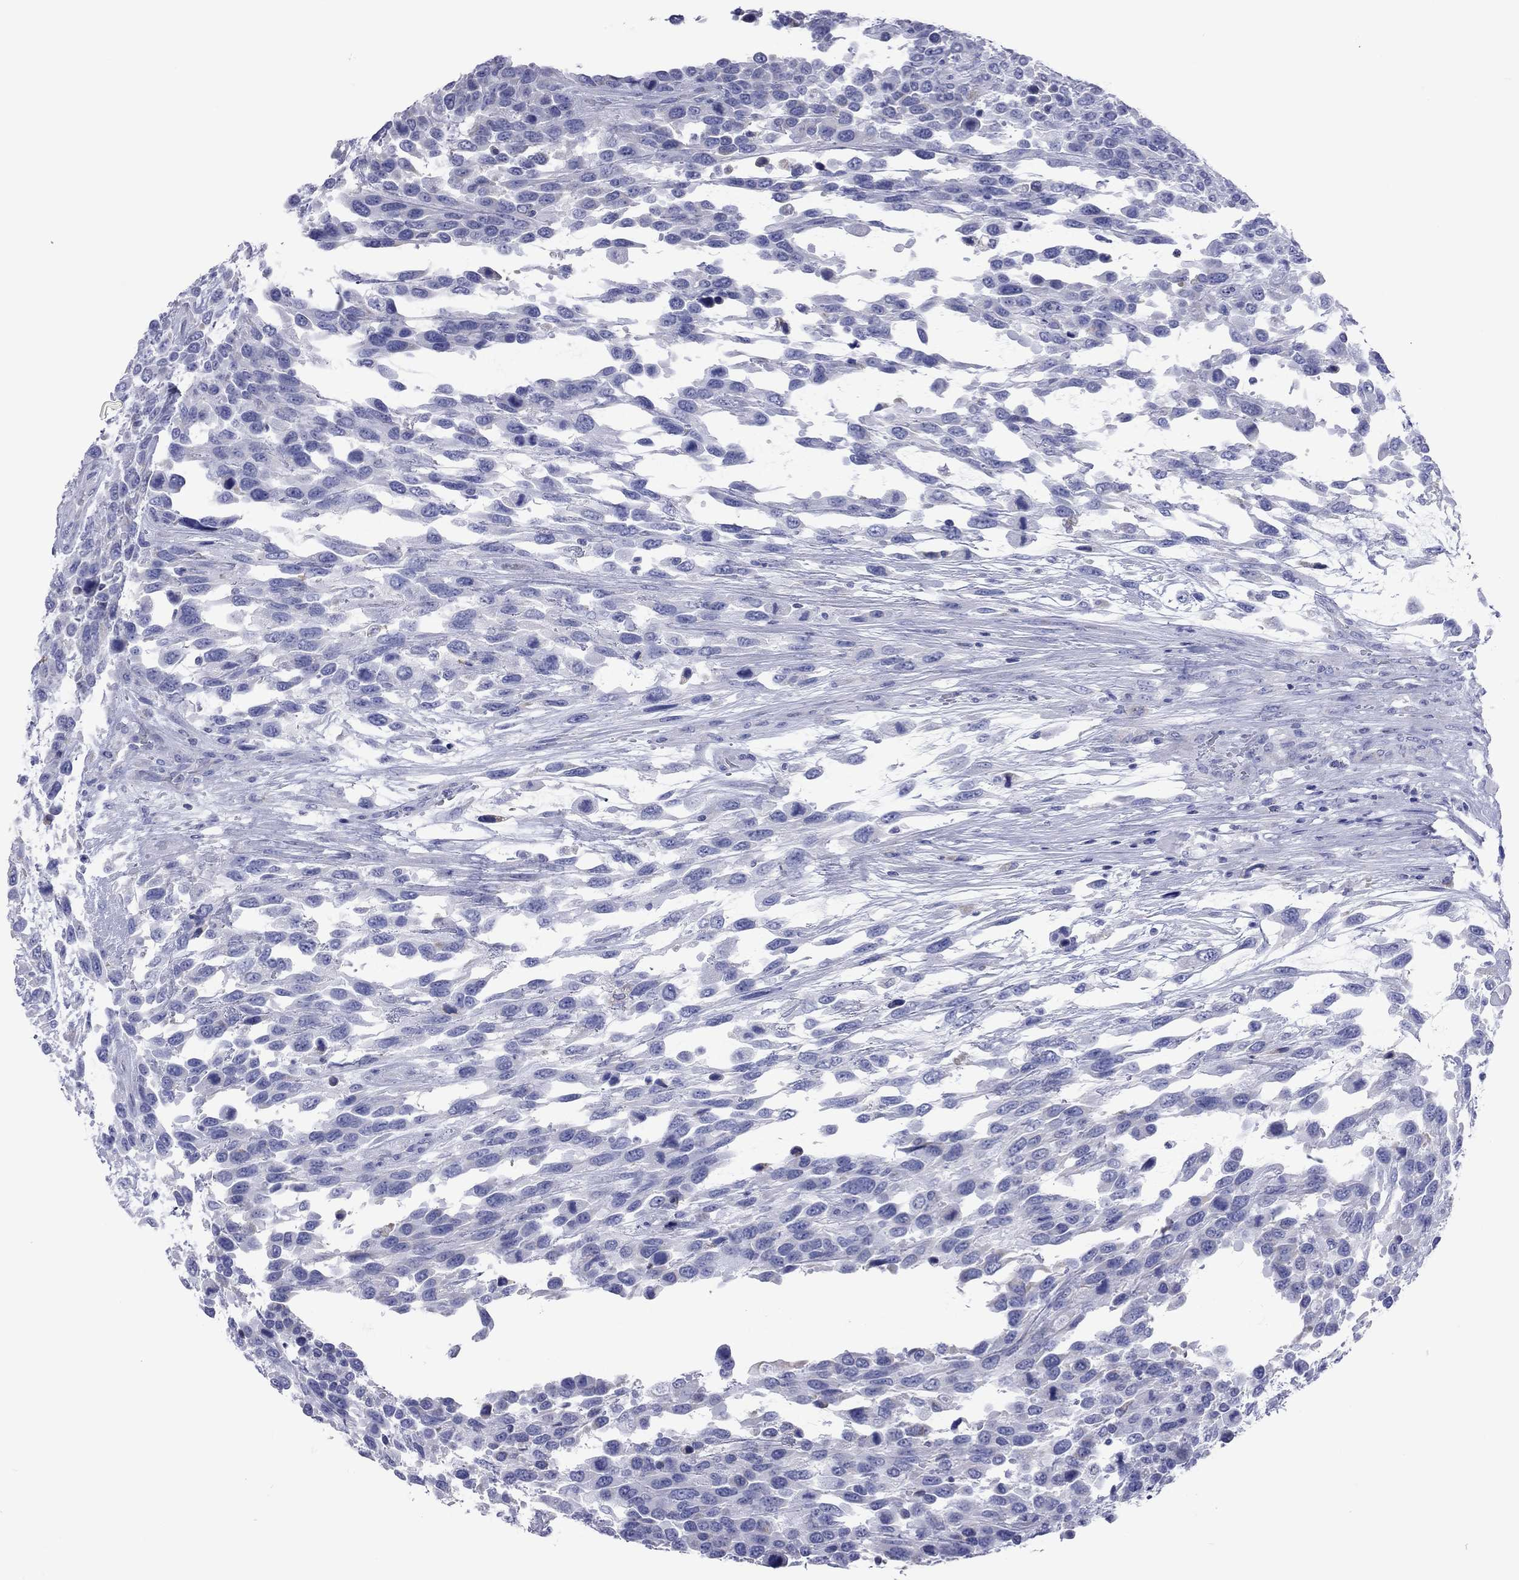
{"staining": {"intensity": "negative", "quantity": "none", "location": "none"}, "tissue": "urothelial cancer", "cell_type": "Tumor cells", "image_type": "cancer", "snomed": [{"axis": "morphology", "description": "Urothelial carcinoma, High grade"}, {"axis": "topography", "description": "Urinary bladder"}], "caption": "High magnification brightfield microscopy of urothelial carcinoma (high-grade) stained with DAB (brown) and counterstained with hematoxylin (blue): tumor cells show no significant expression.", "gene": "VSIG10", "patient": {"sex": "female", "age": 70}}